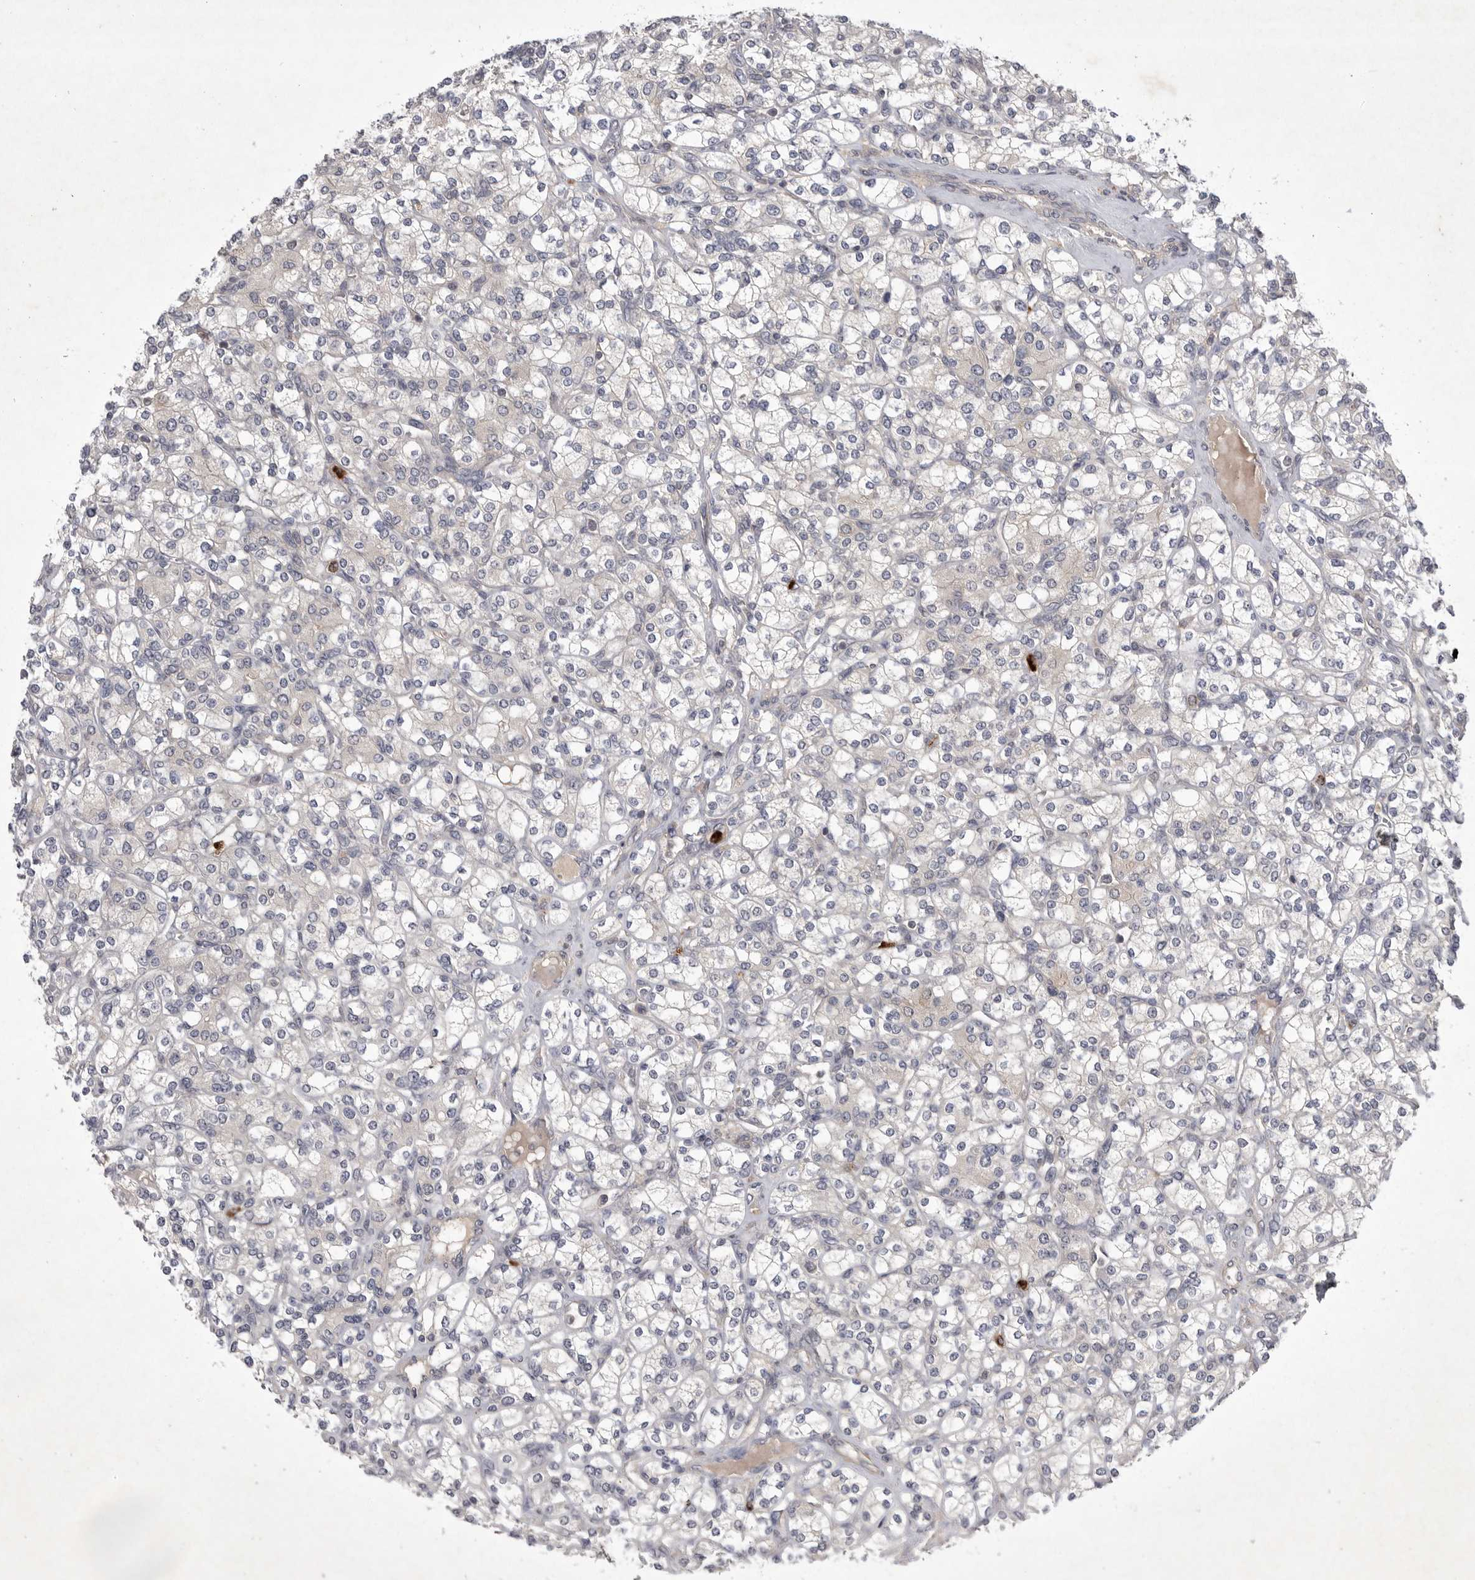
{"staining": {"intensity": "negative", "quantity": "none", "location": "none"}, "tissue": "renal cancer", "cell_type": "Tumor cells", "image_type": "cancer", "snomed": [{"axis": "morphology", "description": "Adenocarcinoma, NOS"}, {"axis": "topography", "description": "Kidney"}], "caption": "Image shows no protein staining in tumor cells of renal cancer tissue.", "gene": "UBE3D", "patient": {"sex": "male", "age": 77}}